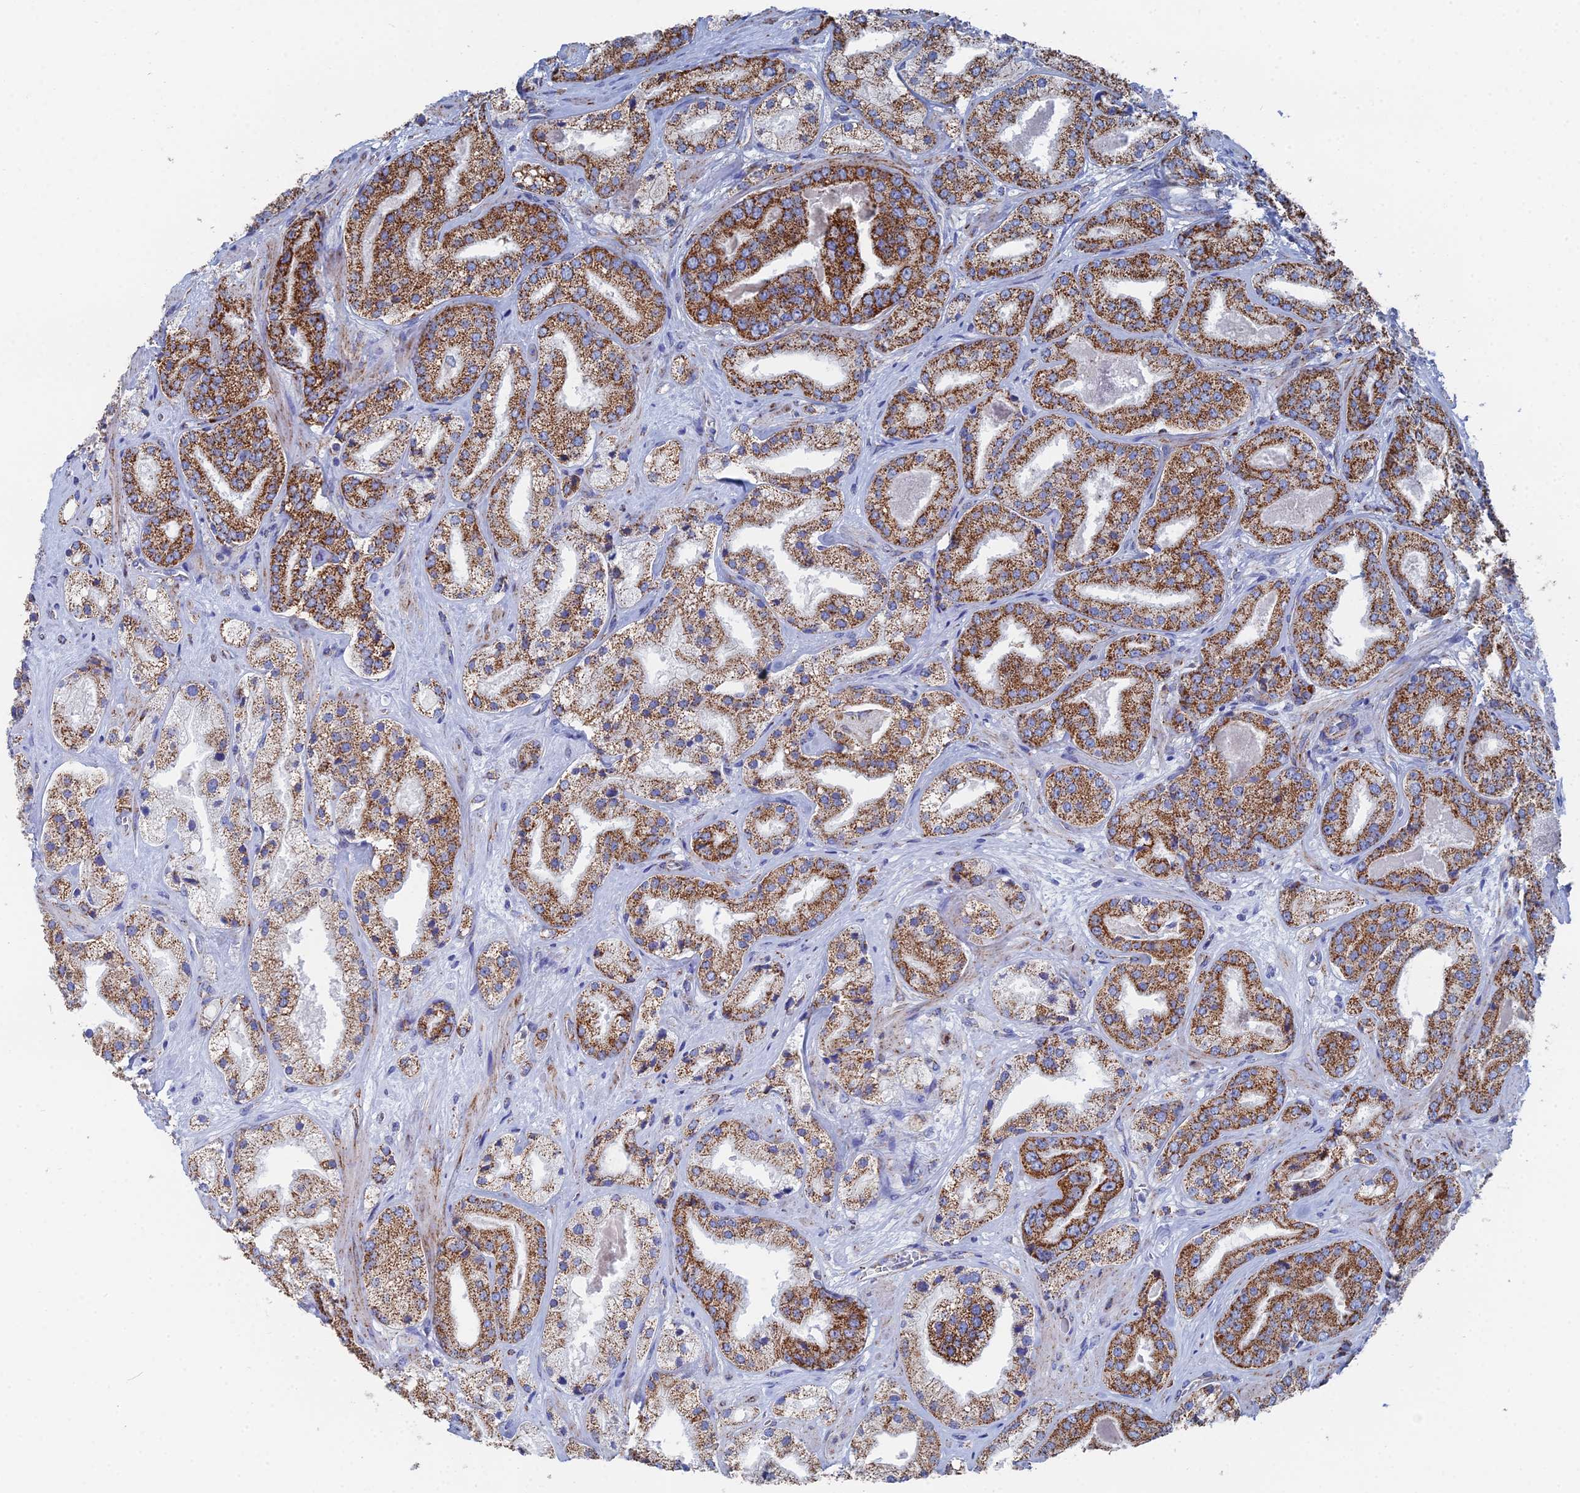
{"staining": {"intensity": "strong", "quantity": ">75%", "location": "cytoplasmic/membranous"}, "tissue": "prostate cancer", "cell_type": "Tumor cells", "image_type": "cancer", "snomed": [{"axis": "morphology", "description": "Adenocarcinoma, High grade"}, {"axis": "topography", "description": "Prostate"}], "caption": "A high amount of strong cytoplasmic/membranous expression is appreciated in about >75% of tumor cells in prostate adenocarcinoma (high-grade) tissue. (IHC, brightfield microscopy, high magnification).", "gene": "IFT80", "patient": {"sex": "male", "age": 63}}